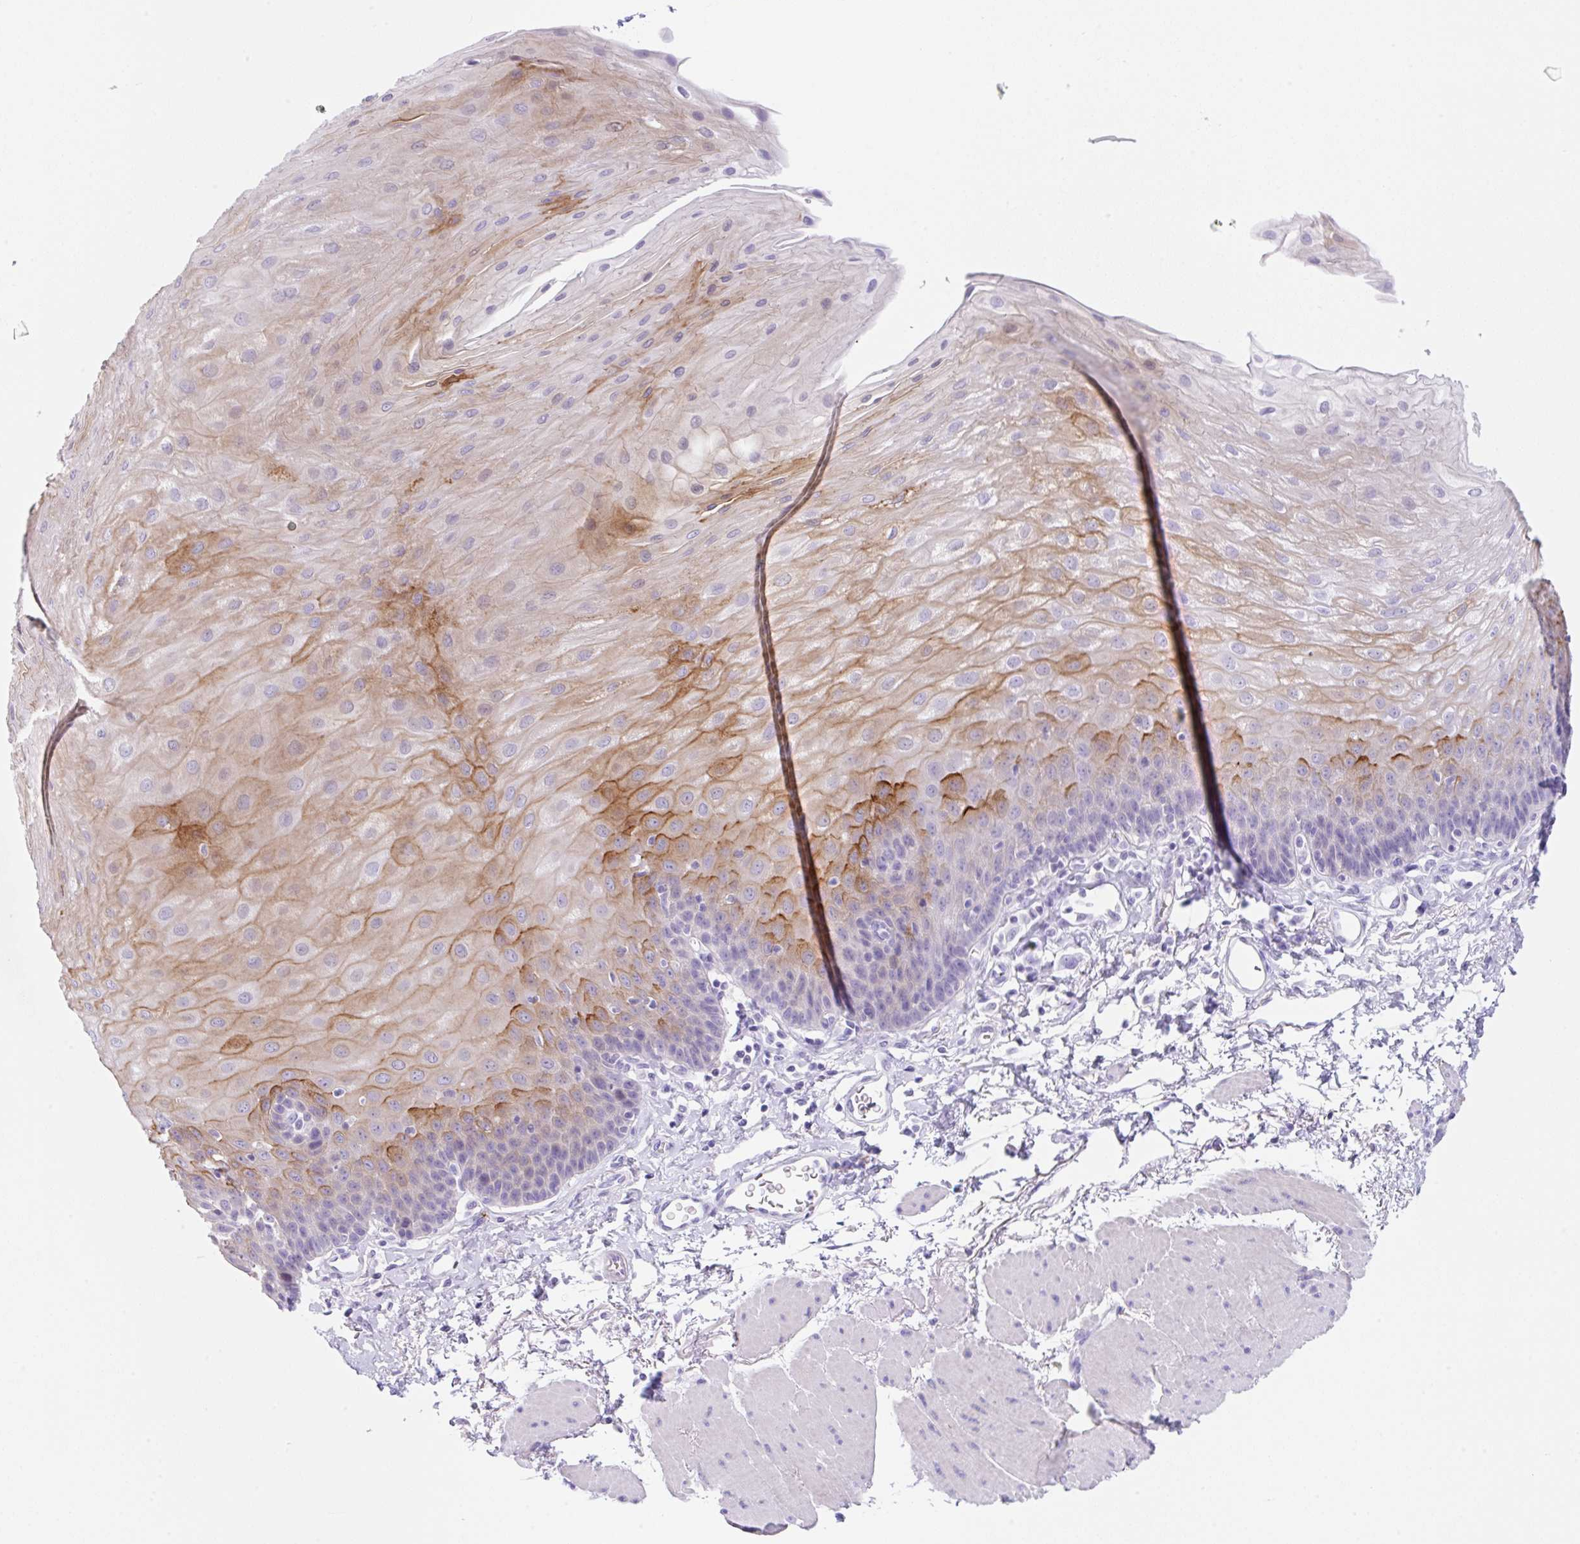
{"staining": {"intensity": "moderate", "quantity": "<25%", "location": "cytoplasmic/membranous"}, "tissue": "esophagus", "cell_type": "Squamous epithelial cells", "image_type": "normal", "snomed": [{"axis": "morphology", "description": "Normal tissue, NOS"}, {"axis": "topography", "description": "Esophagus"}], "caption": "An immunohistochemistry (IHC) photomicrograph of benign tissue is shown. Protein staining in brown highlights moderate cytoplasmic/membranous positivity in esophagus within squamous epithelial cells.", "gene": "KLK8", "patient": {"sex": "female", "age": 81}}